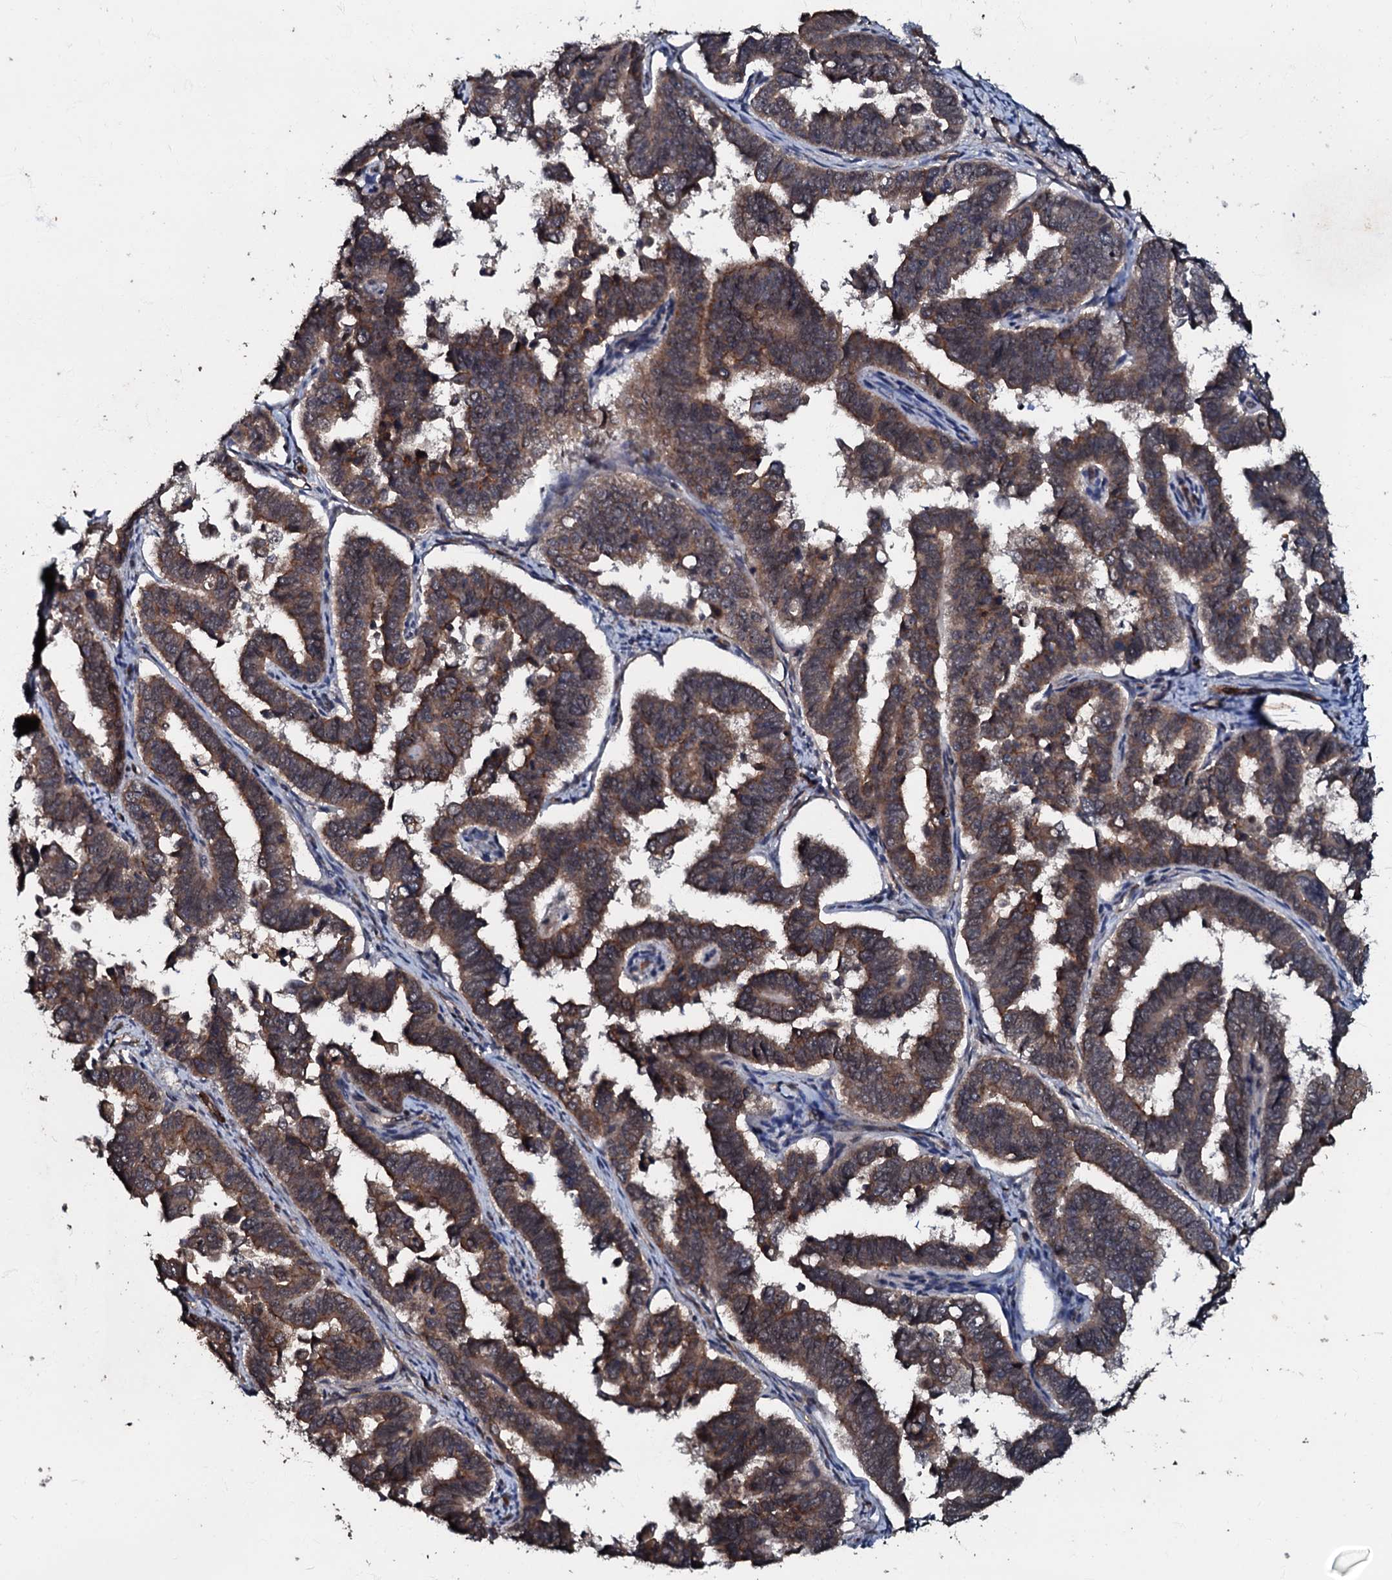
{"staining": {"intensity": "moderate", "quantity": ">75%", "location": "cytoplasmic/membranous"}, "tissue": "endometrial cancer", "cell_type": "Tumor cells", "image_type": "cancer", "snomed": [{"axis": "morphology", "description": "Adenocarcinoma, NOS"}, {"axis": "topography", "description": "Endometrium"}], "caption": "Human endometrial adenocarcinoma stained for a protein (brown) displays moderate cytoplasmic/membranous positive staining in about >75% of tumor cells.", "gene": "MANSC4", "patient": {"sex": "female", "age": 75}}